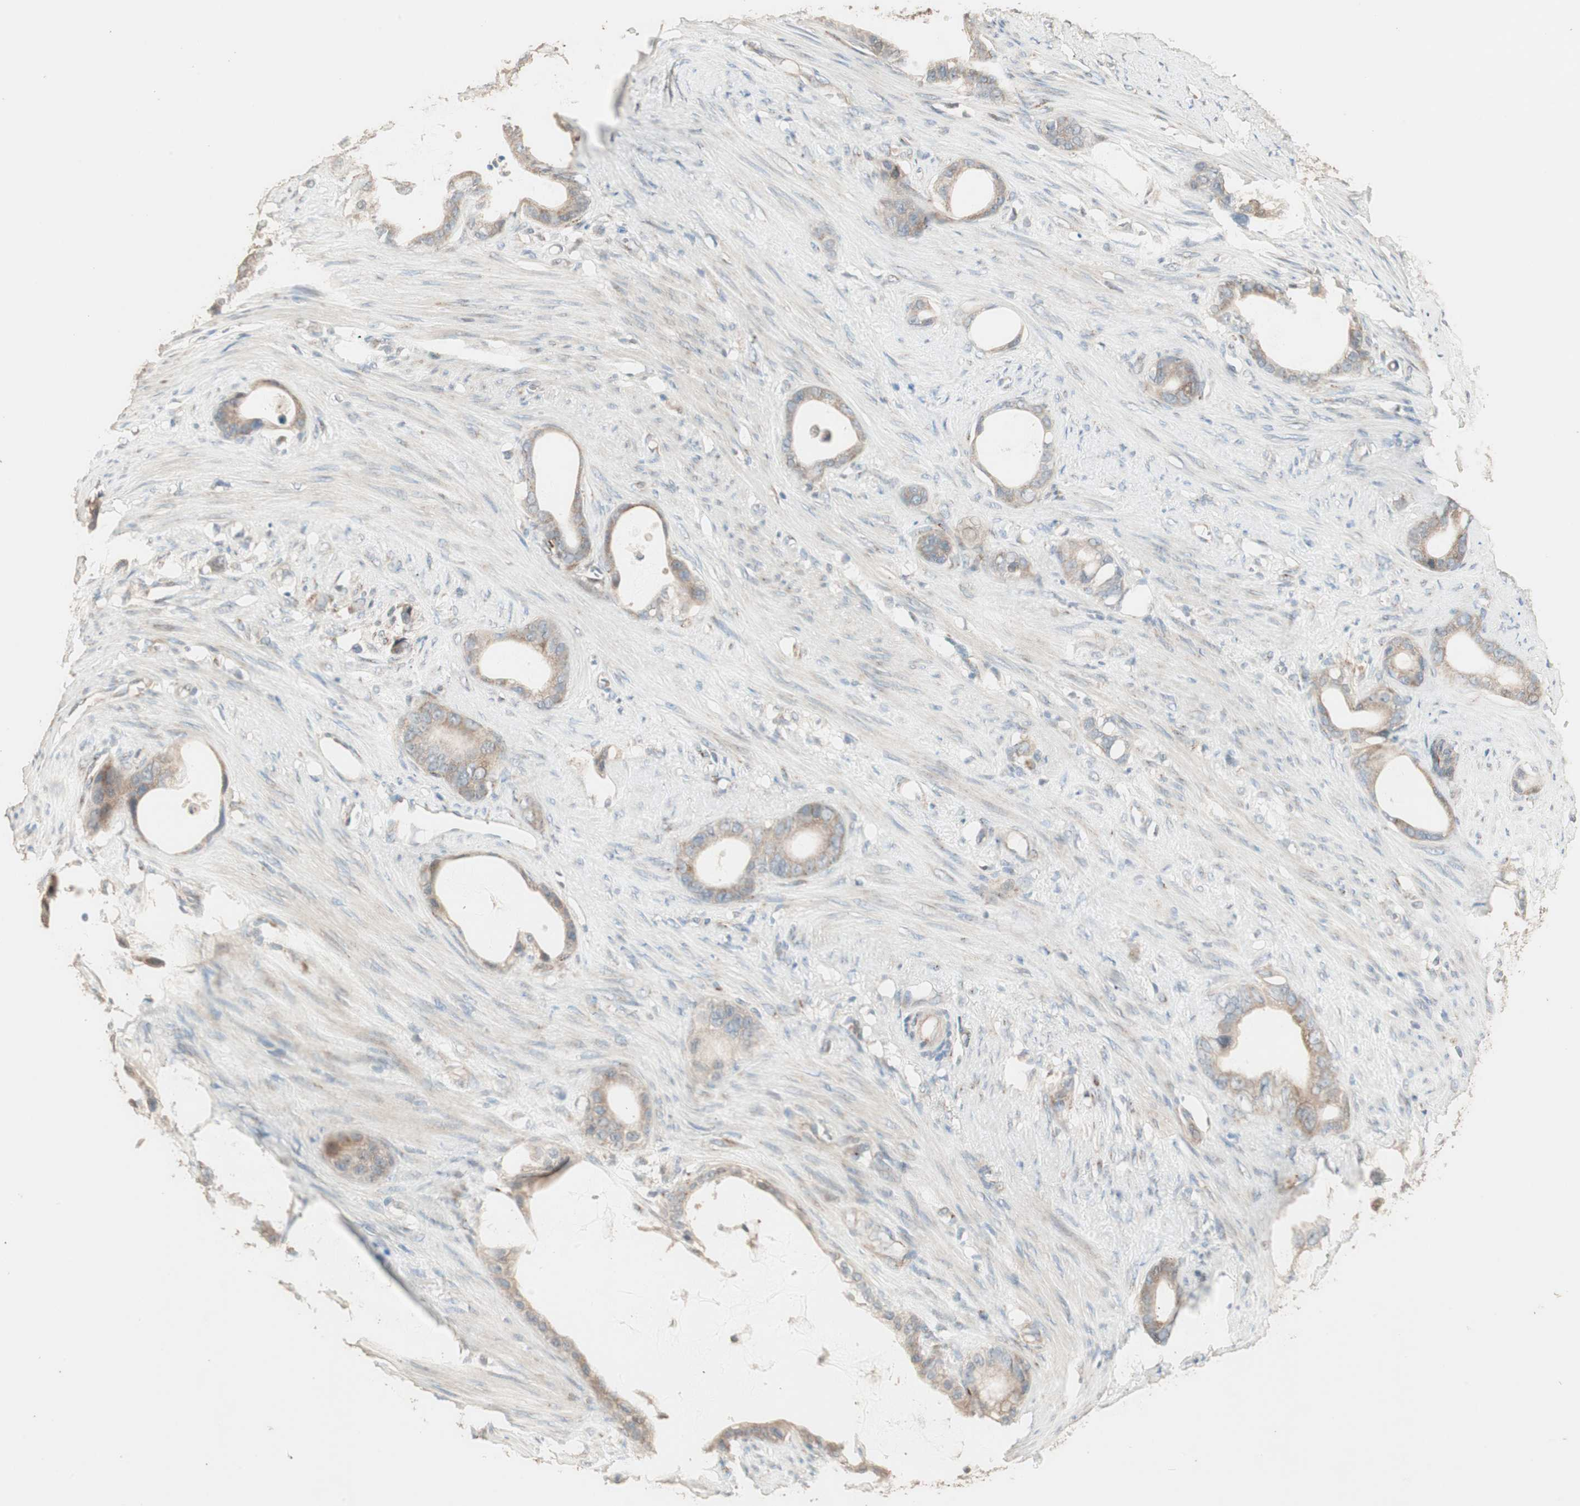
{"staining": {"intensity": "moderate", "quantity": ">75%", "location": "cytoplasmic/membranous"}, "tissue": "stomach cancer", "cell_type": "Tumor cells", "image_type": "cancer", "snomed": [{"axis": "morphology", "description": "Adenocarcinoma, NOS"}, {"axis": "topography", "description": "Stomach"}], "caption": "Adenocarcinoma (stomach) stained with IHC shows moderate cytoplasmic/membranous positivity in approximately >75% of tumor cells.", "gene": "RARRES1", "patient": {"sex": "female", "age": 75}}